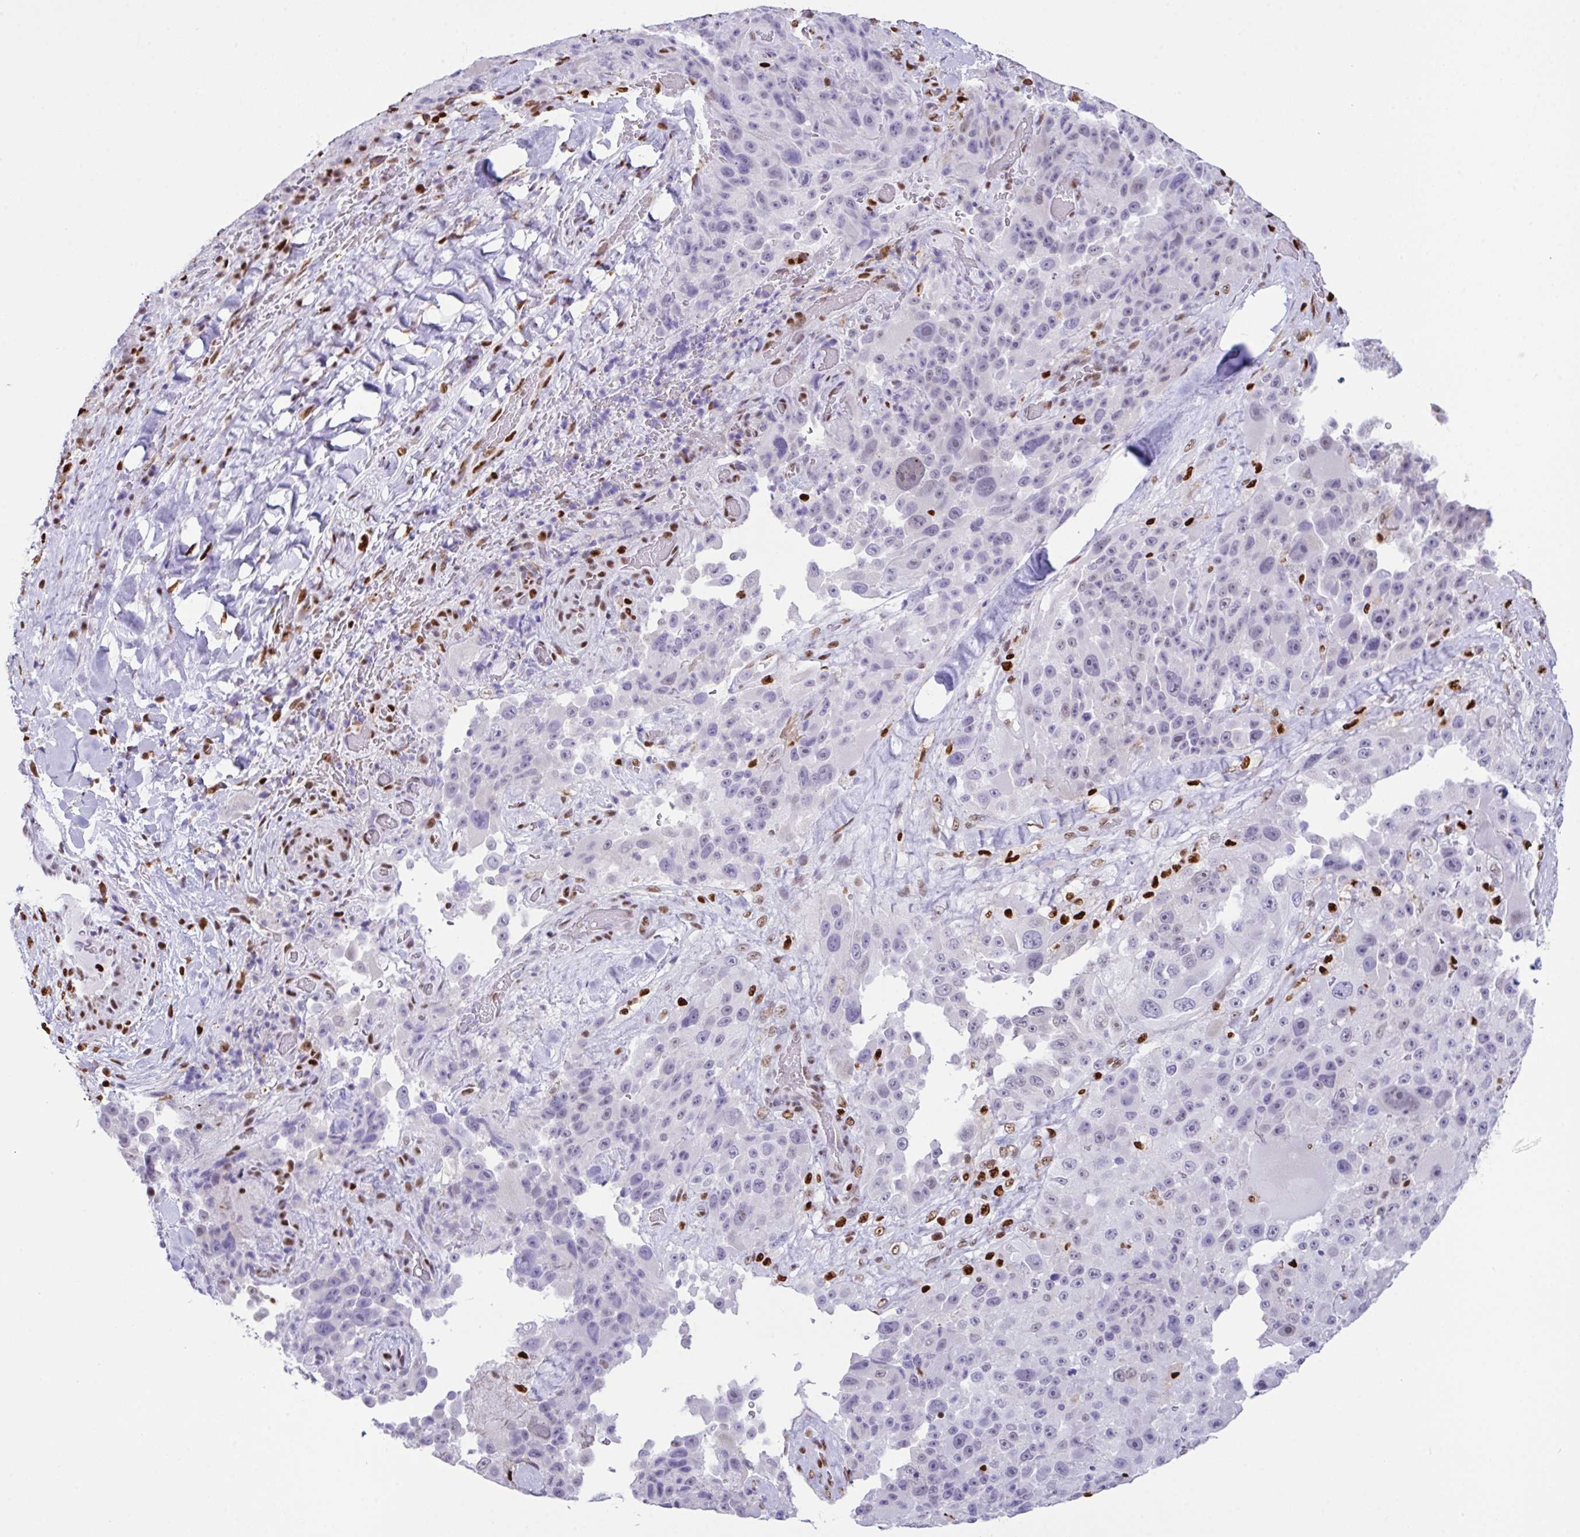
{"staining": {"intensity": "negative", "quantity": "none", "location": "none"}, "tissue": "melanoma", "cell_type": "Tumor cells", "image_type": "cancer", "snomed": [{"axis": "morphology", "description": "Malignant melanoma, Metastatic site"}, {"axis": "topography", "description": "Lymph node"}], "caption": "This is a histopathology image of IHC staining of melanoma, which shows no positivity in tumor cells.", "gene": "BTBD10", "patient": {"sex": "male", "age": 62}}